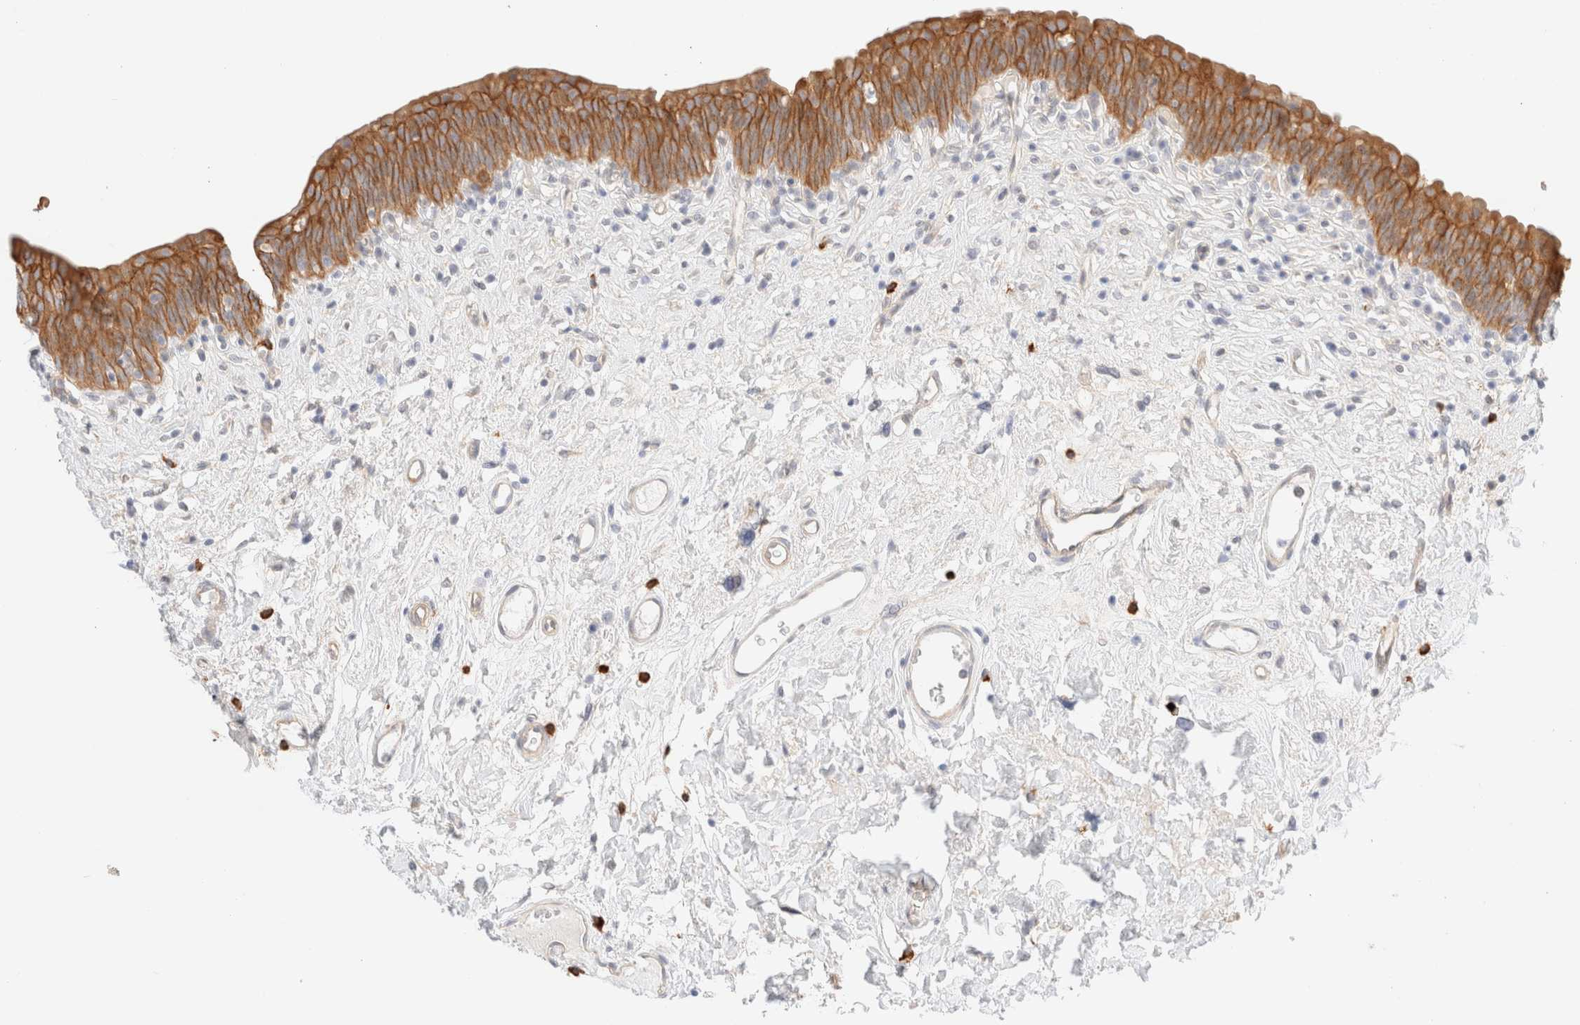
{"staining": {"intensity": "strong", "quantity": ">75%", "location": "cytoplasmic/membranous"}, "tissue": "urinary bladder", "cell_type": "Urothelial cells", "image_type": "normal", "snomed": [{"axis": "morphology", "description": "Normal tissue, NOS"}, {"axis": "topography", "description": "Urinary bladder"}], "caption": "Urinary bladder stained with a brown dye displays strong cytoplasmic/membranous positive positivity in about >75% of urothelial cells.", "gene": "NIBAN2", "patient": {"sex": "male", "age": 83}}